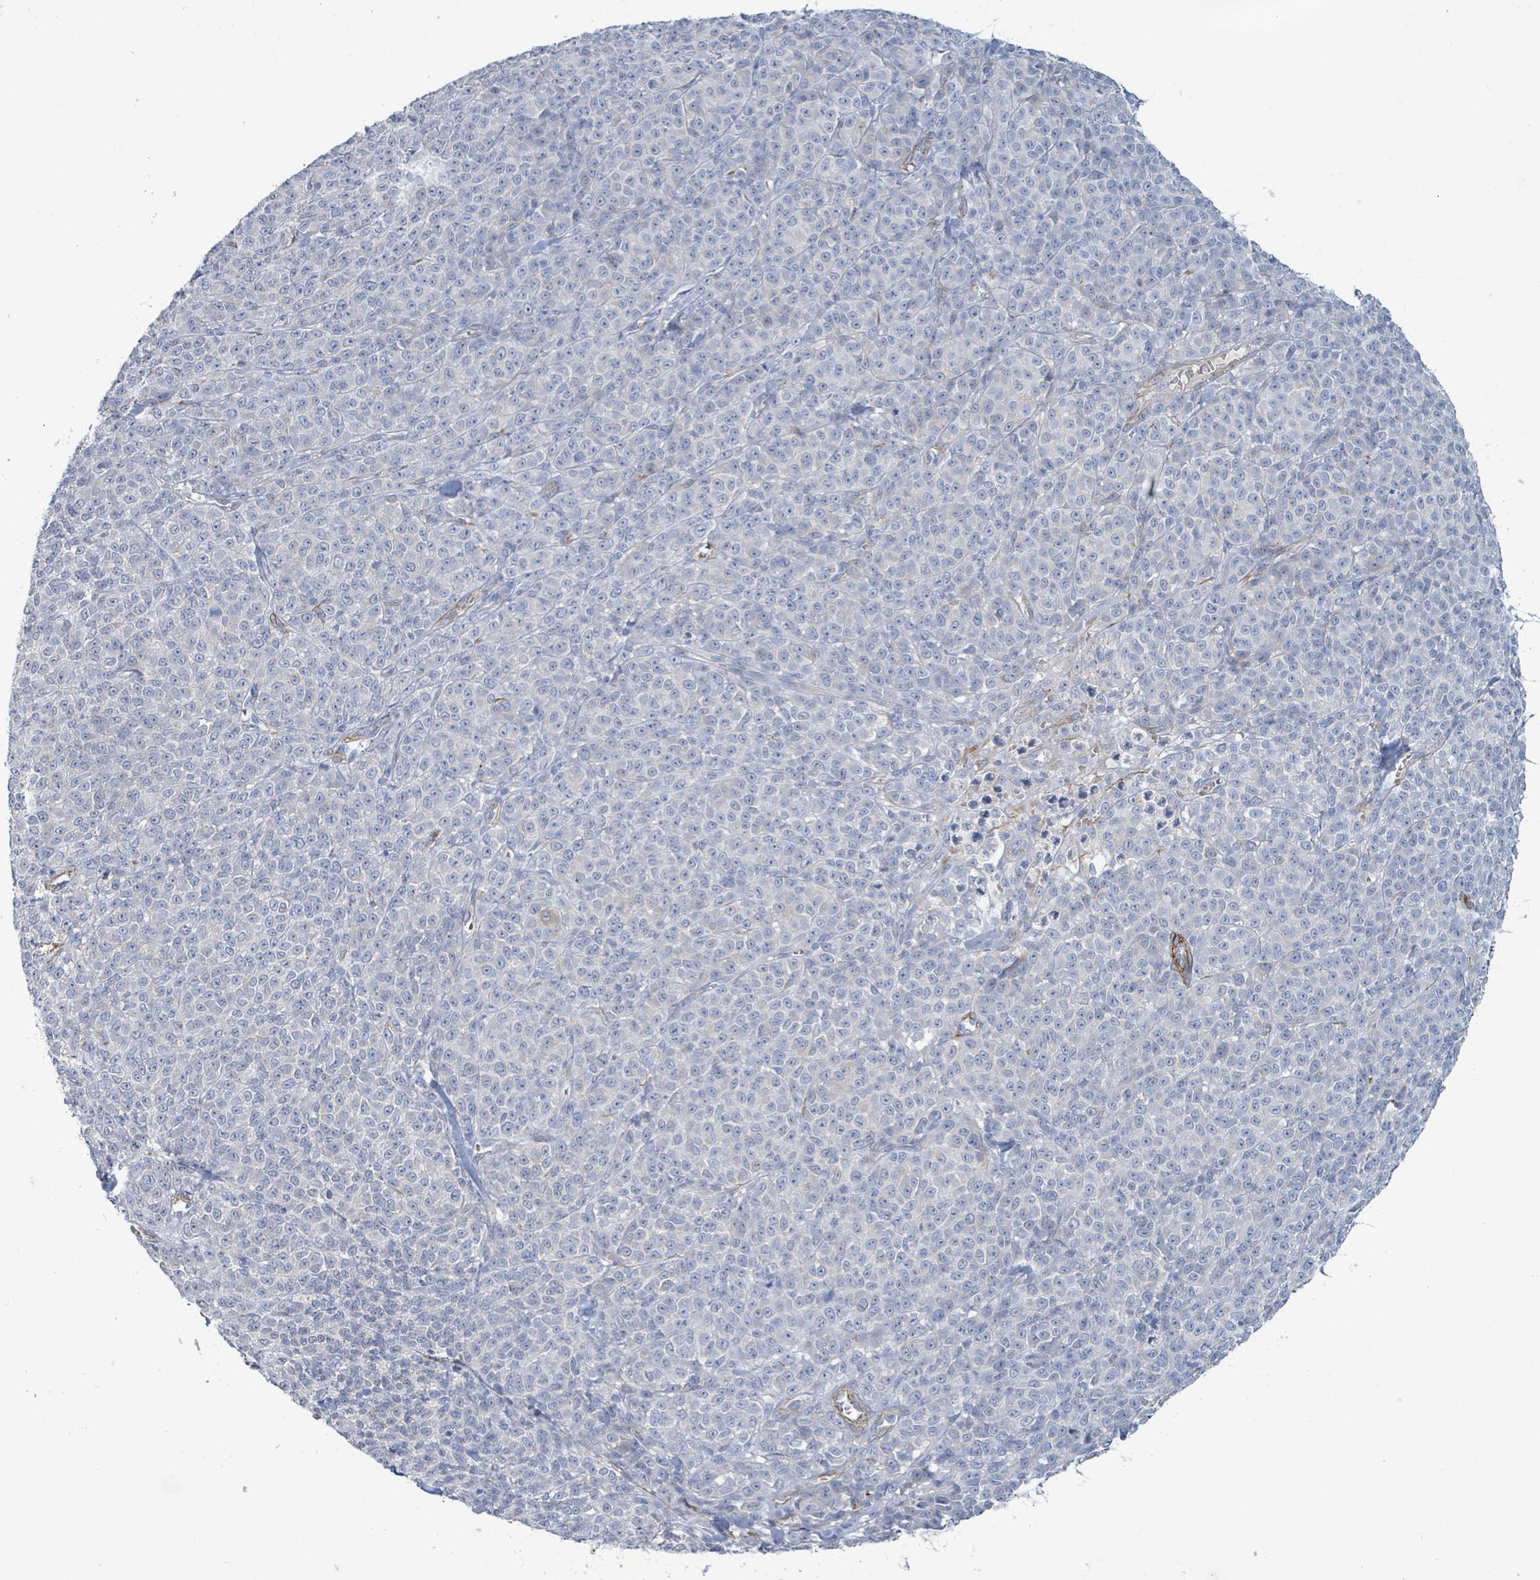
{"staining": {"intensity": "negative", "quantity": "none", "location": "none"}, "tissue": "melanoma", "cell_type": "Tumor cells", "image_type": "cancer", "snomed": [{"axis": "morphology", "description": "Normal tissue, NOS"}, {"axis": "morphology", "description": "Malignant melanoma, NOS"}, {"axis": "topography", "description": "Skin"}], "caption": "Immunohistochemical staining of human malignant melanoma shows no significant staining in tumor cells.", "gene": "DMRTC1B", "patient": {"sex": "female", "age": 34}}